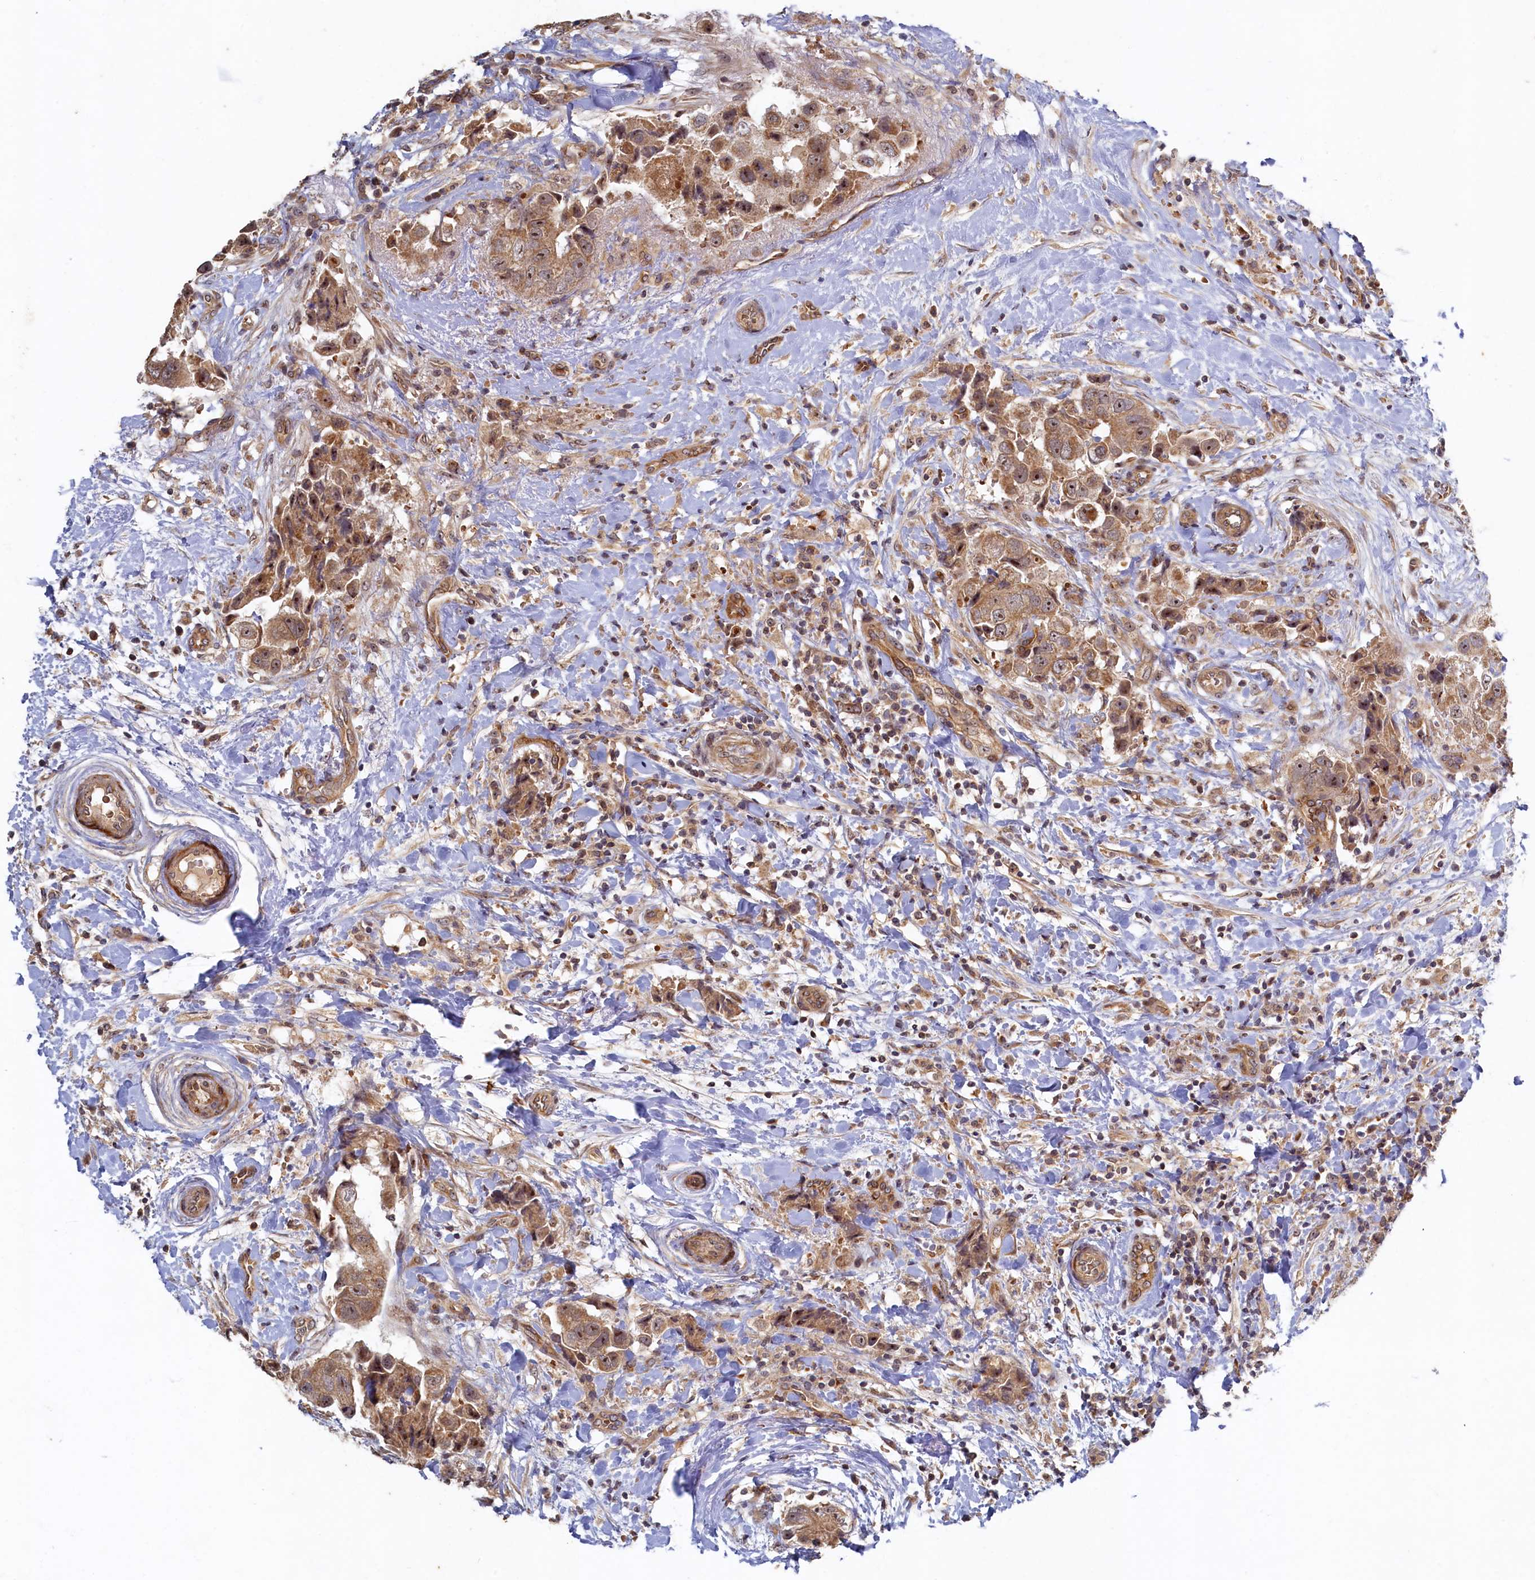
{"staining": {"intensity": "moderate", "quantity": ">75%", "location": "cytoplasmic/membranous,nuclear"}, "tissue": "breast cancer", "cell_type": "Tumor cells", "image_type": "cancer", "snomed": [{"axis": "morphology", "description": "Normal tissue, NOS"}, {"axis": "morphology", "description": "Duct carcinoma"}, {"axis": "topography", "description": "Breast"}], "caption": "Protein expression analysis of invasive ductal carcinoma (breast) reveals moderate cytoplasmic/membranous and nuclear expression in about >75% of tumor cells. (Brightfield microscopy of DAB IHC at high magnification).", "gene": "CEP20", "patient": {"sex": "female", "age": 62}}